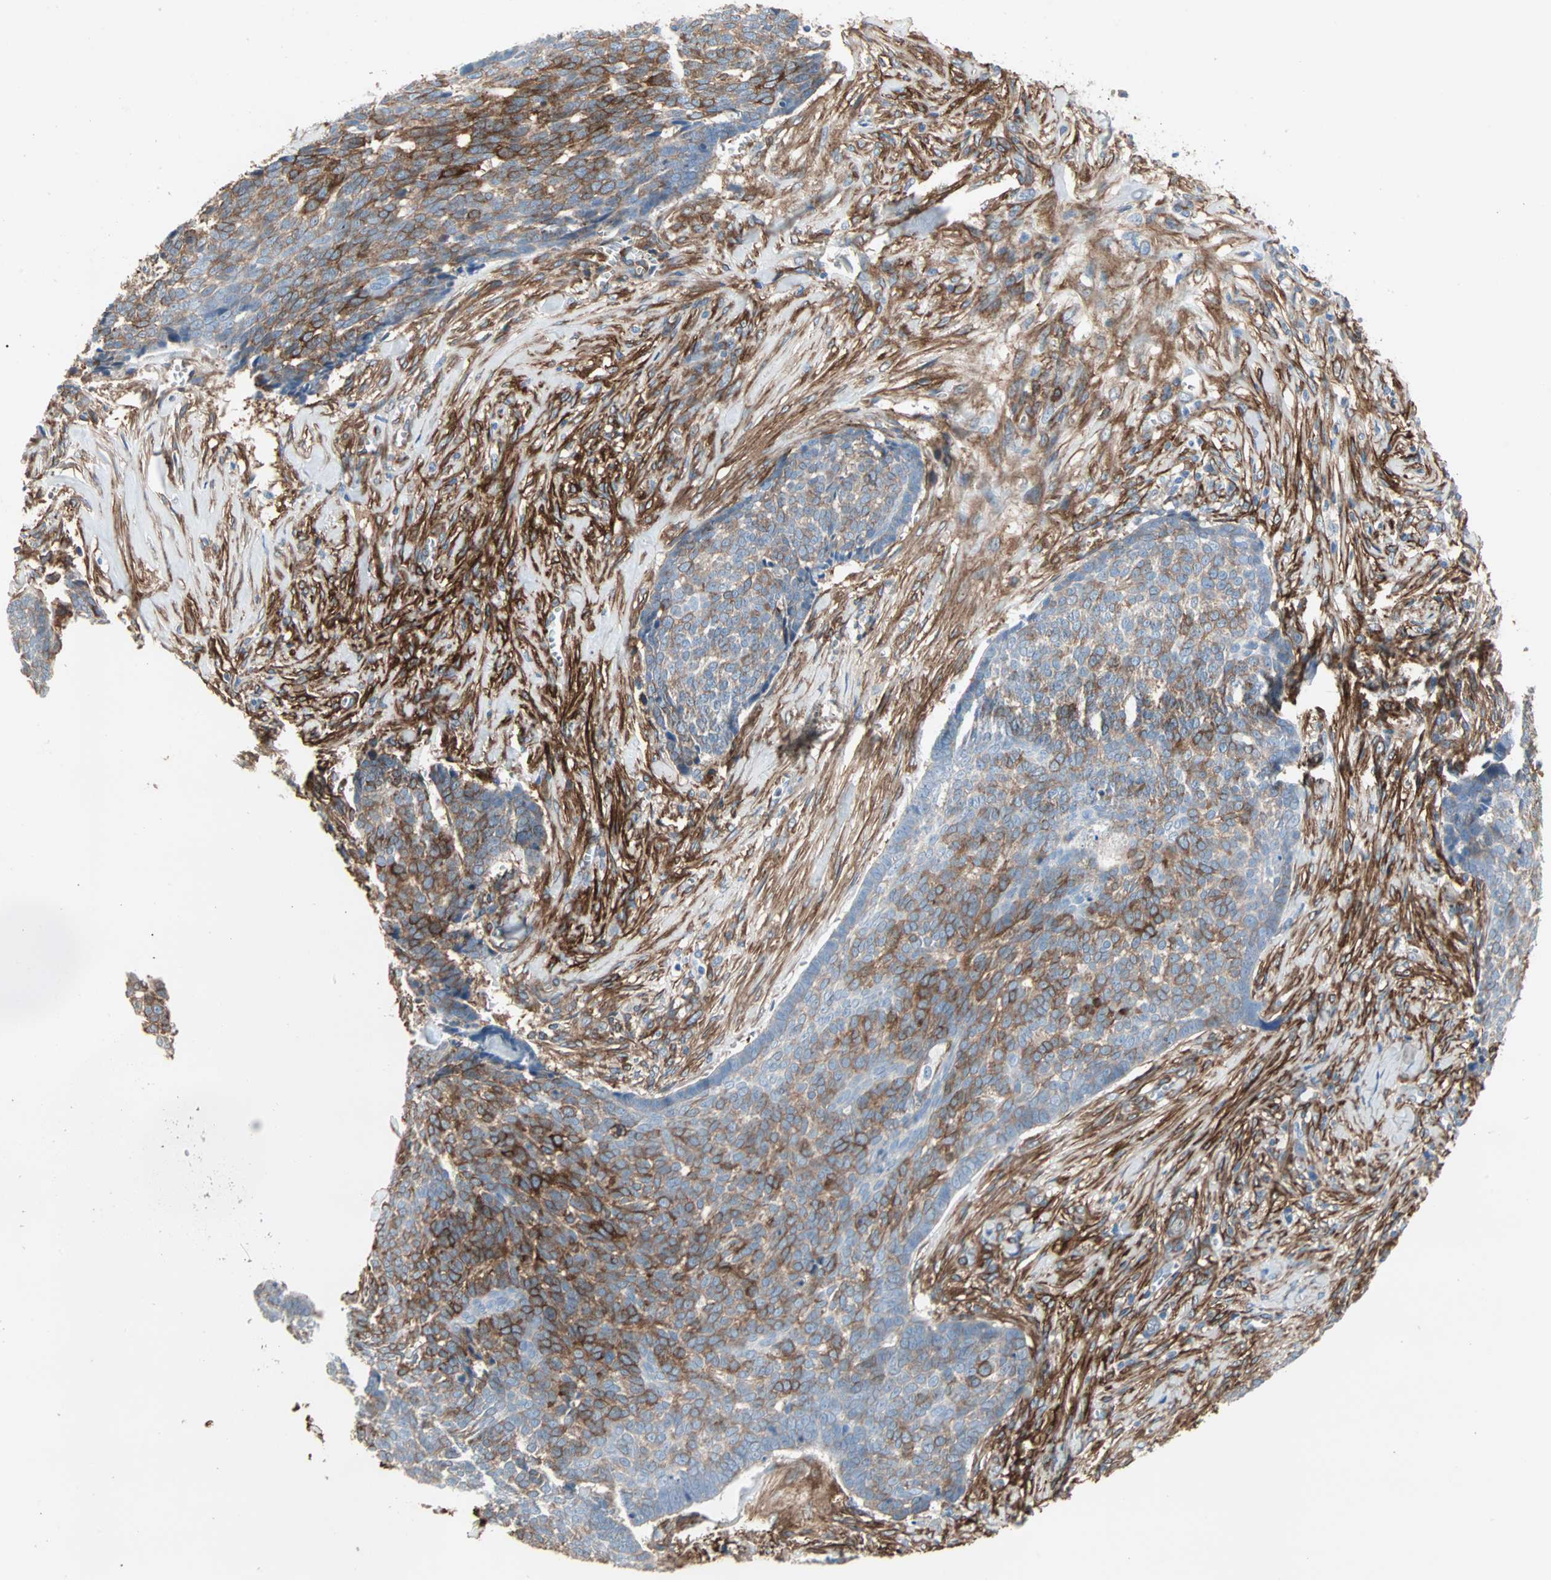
{"staining": {"intensity": "strong", "quantity": ">75%", "location": "cytoplasmic/membranous"}, "tissue": "skin cancer", "cell_type": "Tumor cells", "image_type": "cancer", "snomed": [{"axis": "morphology", "description": "Basal cell carcinoma"}, {"axis": "topography", "description": "Skin"}], "caption": "A micrograph showing strong cytoplasmic/membranous positivity in about >75% of tumor cells in skin cancer (basal cell carcinoma), as visualized by brown immunohistochemical staining.", "gene": "EPB41L2", "patient": {"sex": "male", "age": 84}}